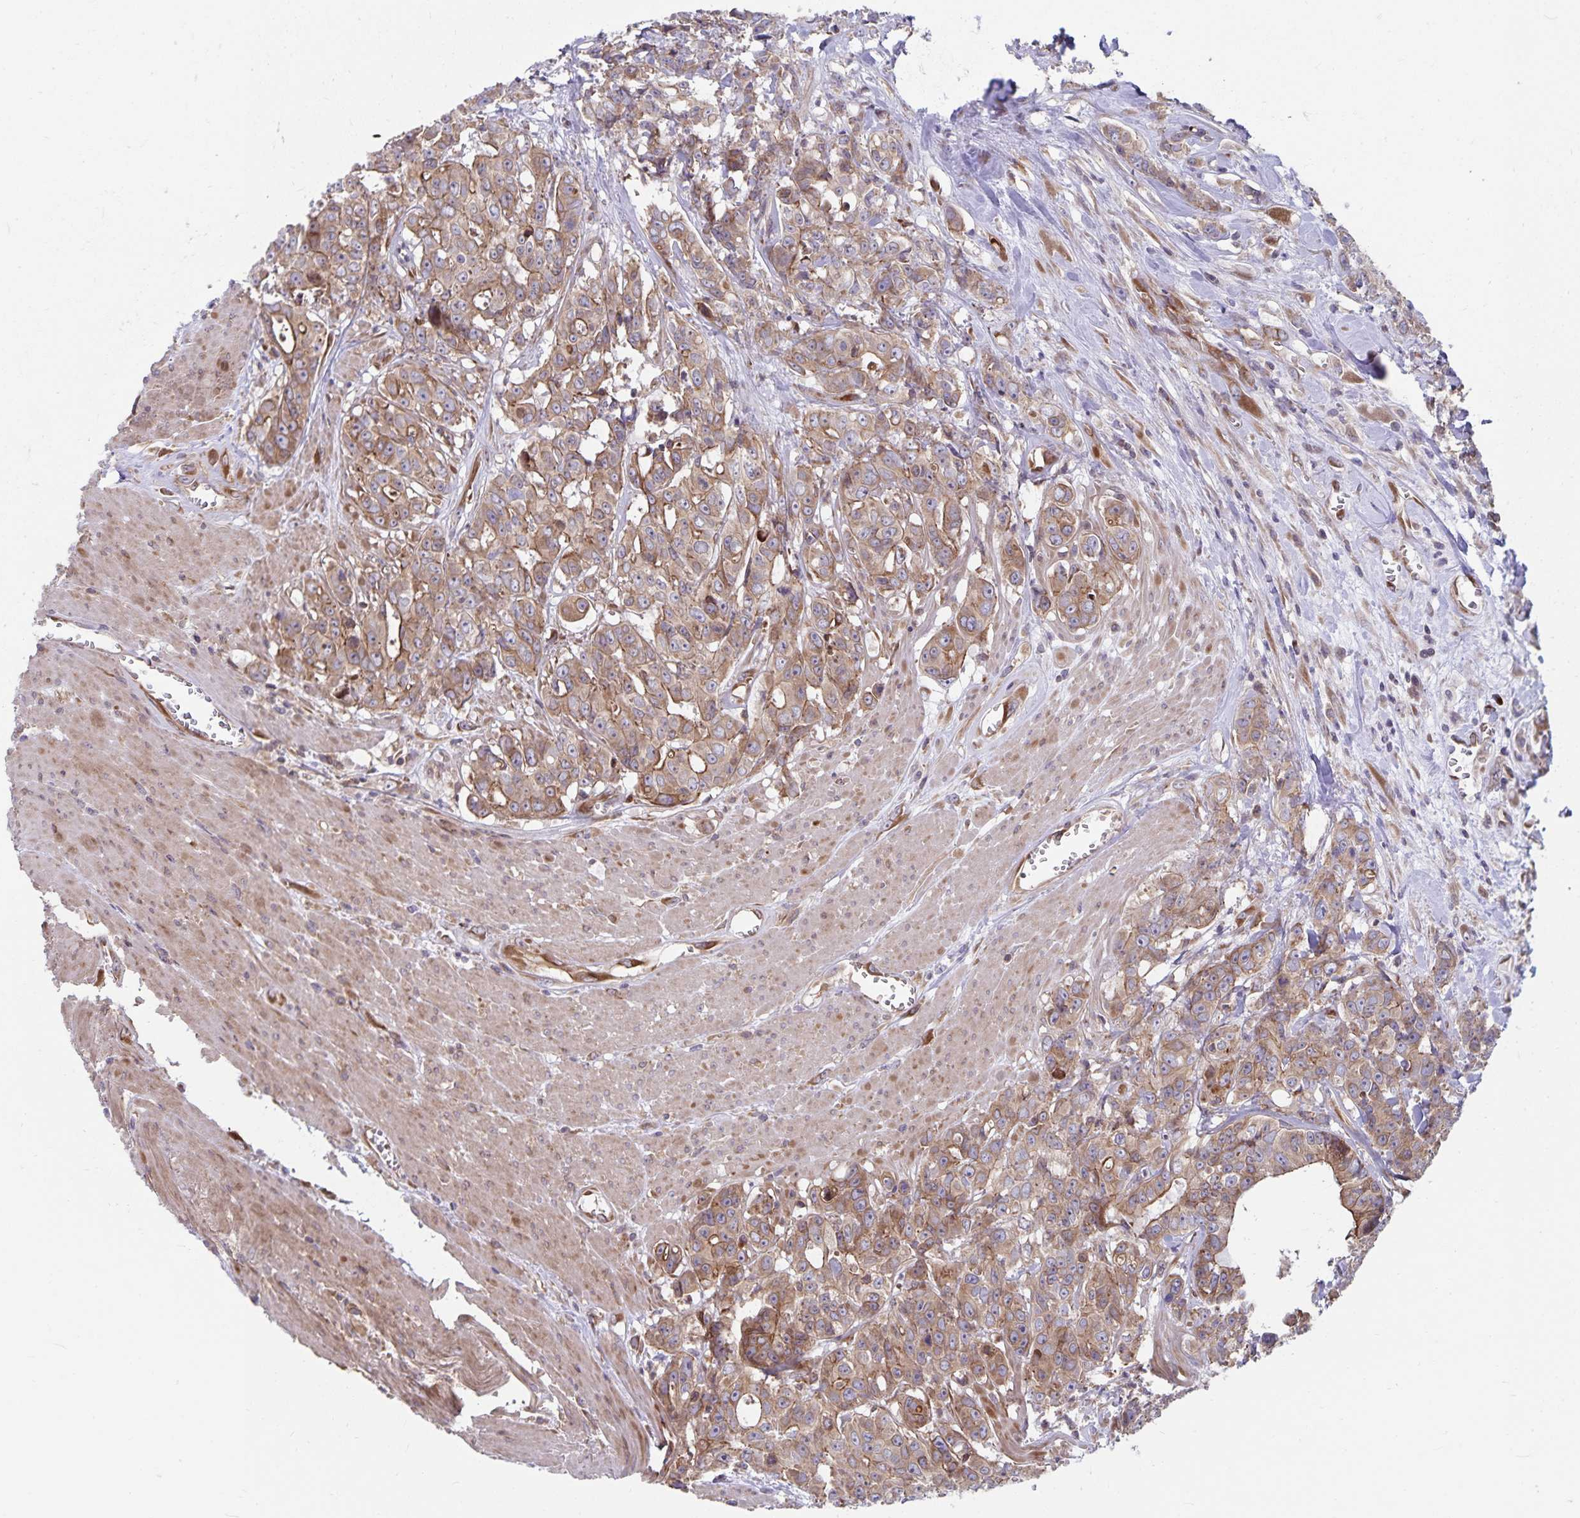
{"staining": {"intensity": "moderate", "quantity": ">75%", "location": "cytoplasmic/membranous"}, "tissue": "colorectal cancer", "cell_type": "Tumor cells", "image_type": "cancer", "snomed": [{"axis": "morphology", "description": "Adenocarcinoma, NOS"}, {"axis": "topography", "description": "Rectum"}], "caption": "There is medium levels of moderate cytoplasmic/membranous expression in tumor cells of colorectal cancer (adenocarcinoma), as demonstrated by immunohistochemical staining (brown color).", "gene": "SEC62", "patient": {"sex": "female", "age": 62}}